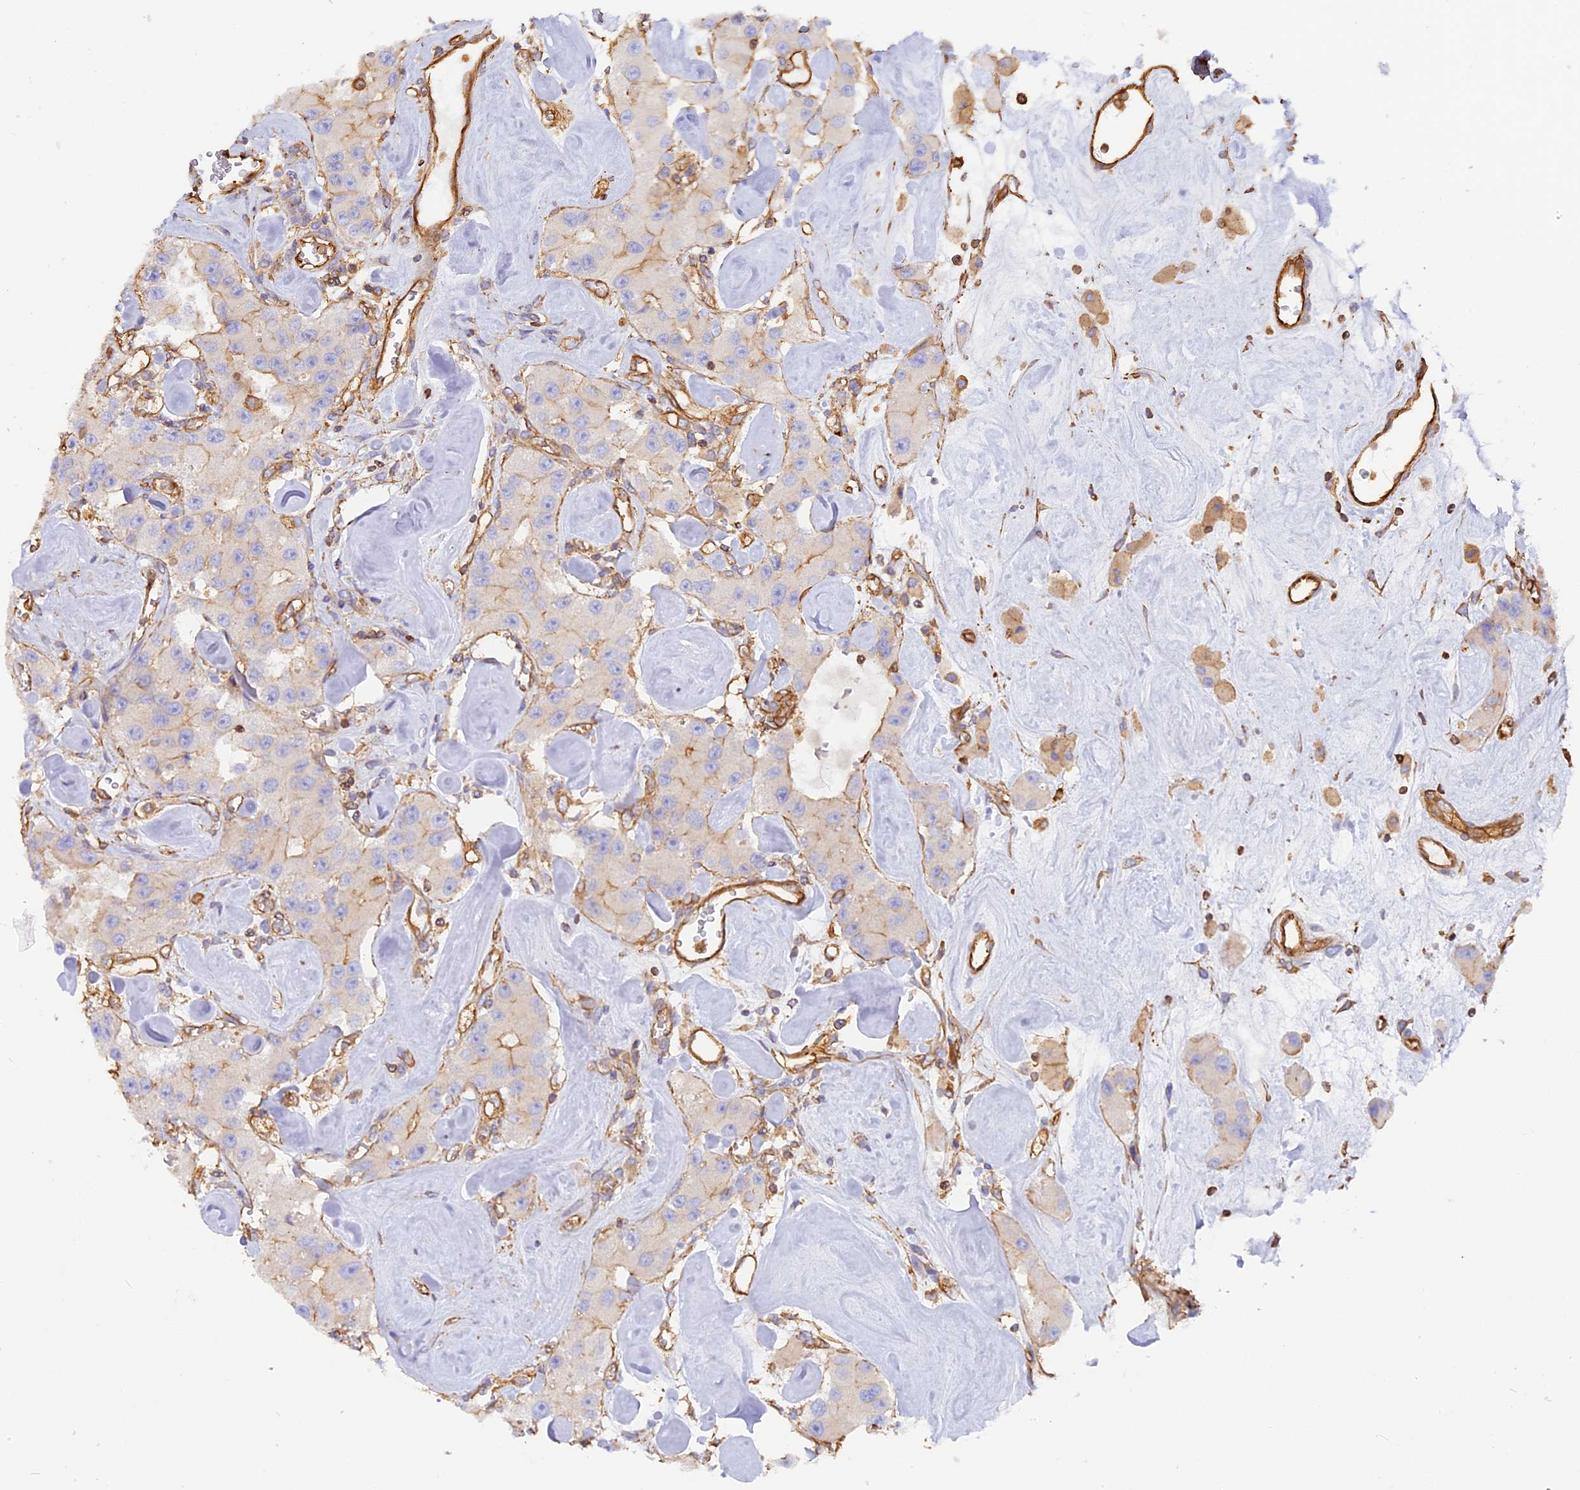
{"staining": {"intensity": "negative", "quantity": "none", "location": "none"}, "tissue": "carcinoid", "cell_type": "Tumor cells", "image_type": "cancer", "snomed": [{"axis": "morphology", "description": "Carcinoid, malignant, NOS"}, {"axis": "topography", "description": "Pancreas"}], "caption": "This is a micrograph of immunohistochemistry (IHC) staining of malignant carcinoid, which shows no staining in tumor cells.", "gene": "VPS18", "patient": {"sex": "male", "age": 41}}